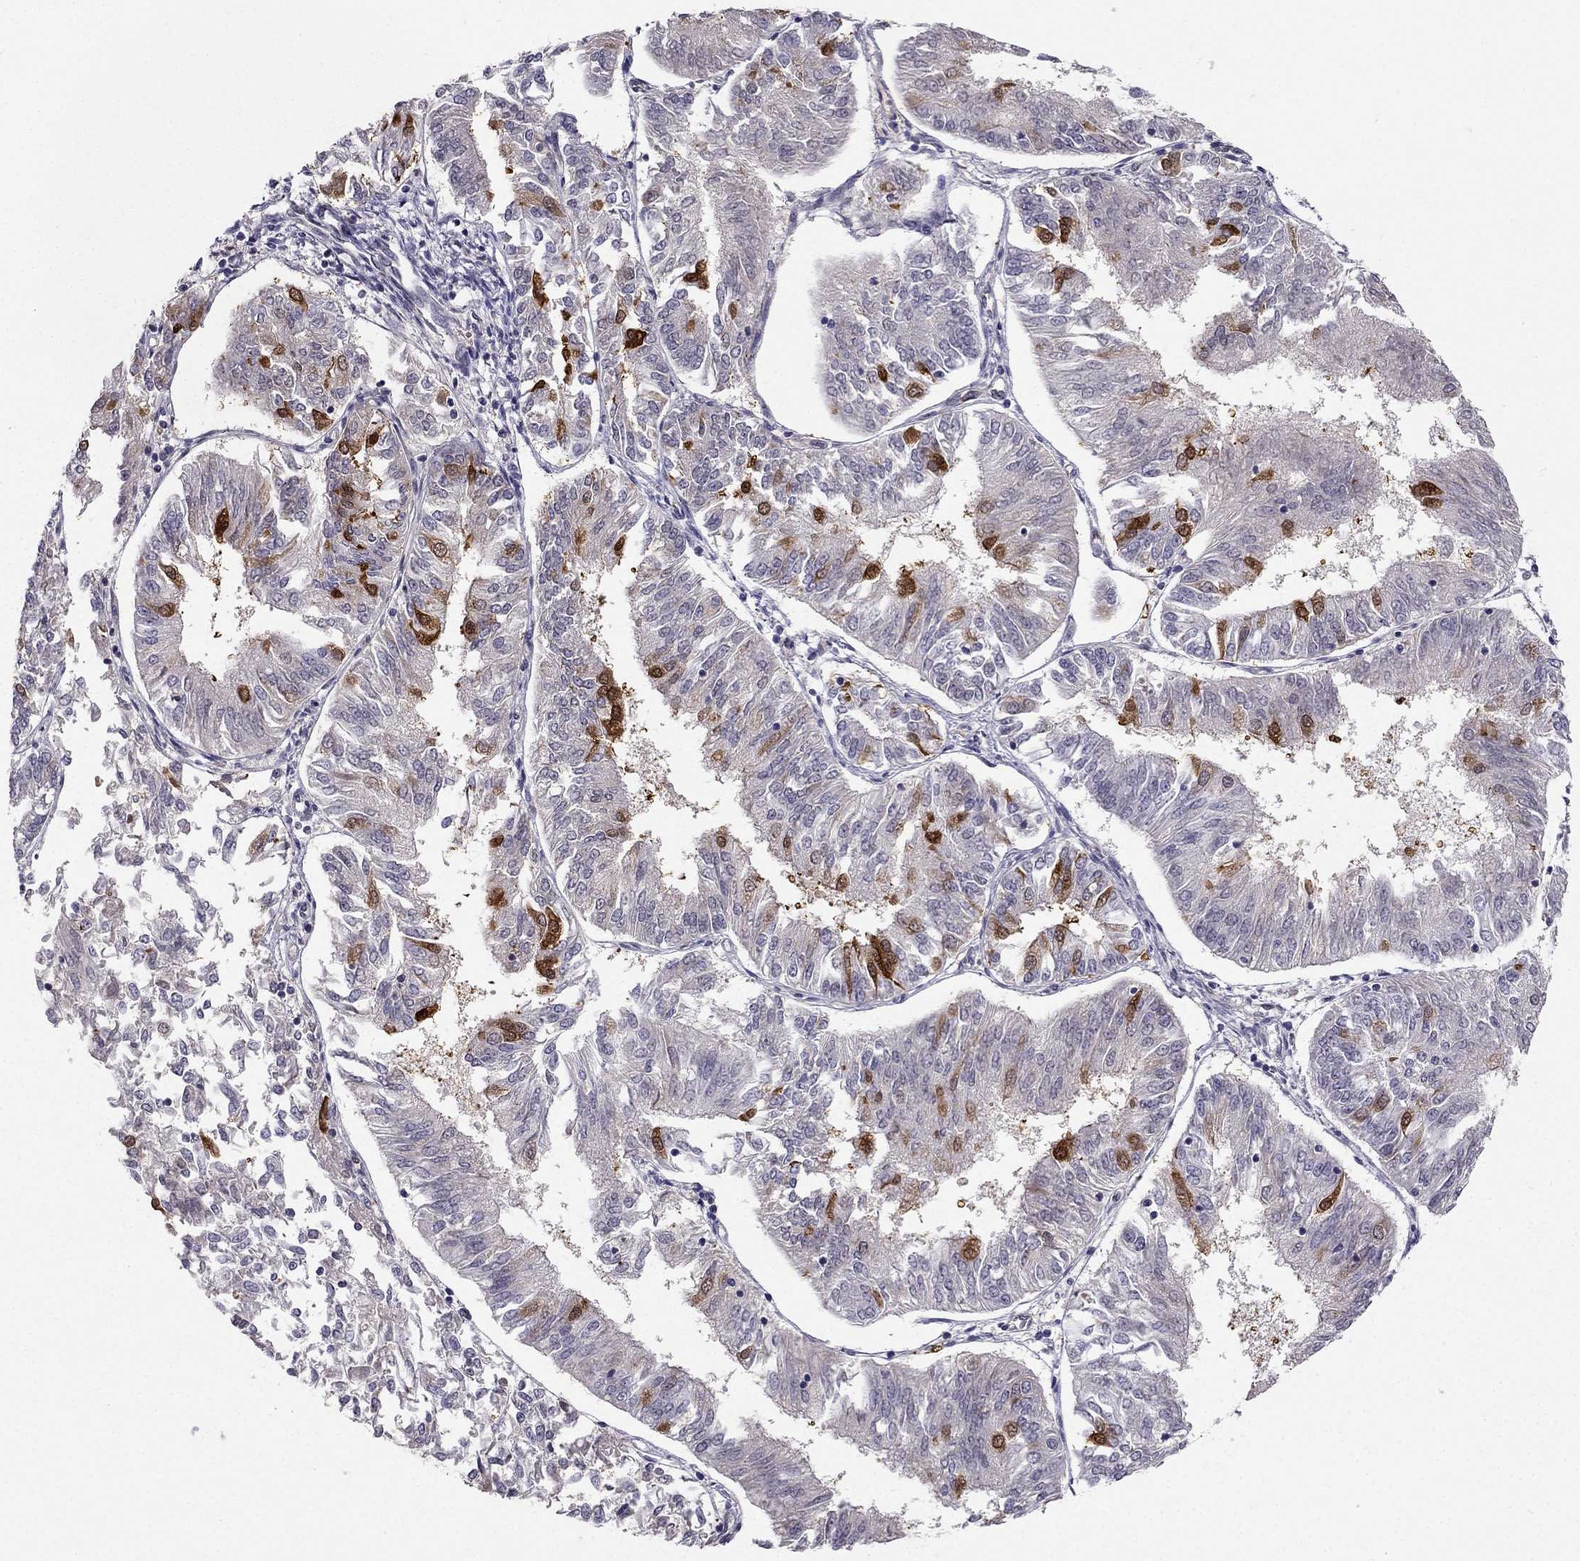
{"staining": {"intensity": "strong", "quantity": "<25%", "location": "cytoplasmic/membranous"}, "tissue": "endometrial cancer", "cell_type": "Tumor cells", "image_type": "cancer", "snomed": [{"axis": "morphology", "description": "Adenocarcinoma, NOS"}, {"axis": "topography", "description": "Endometrium"}], "caption": "Tumor cells display medium levels of strong cytoplasmic/membranous expression in about <25% of cells in endometrial adenocarcinoma.", "gene": "NQO1", "patient": {"sex": "female", "age": 58}}